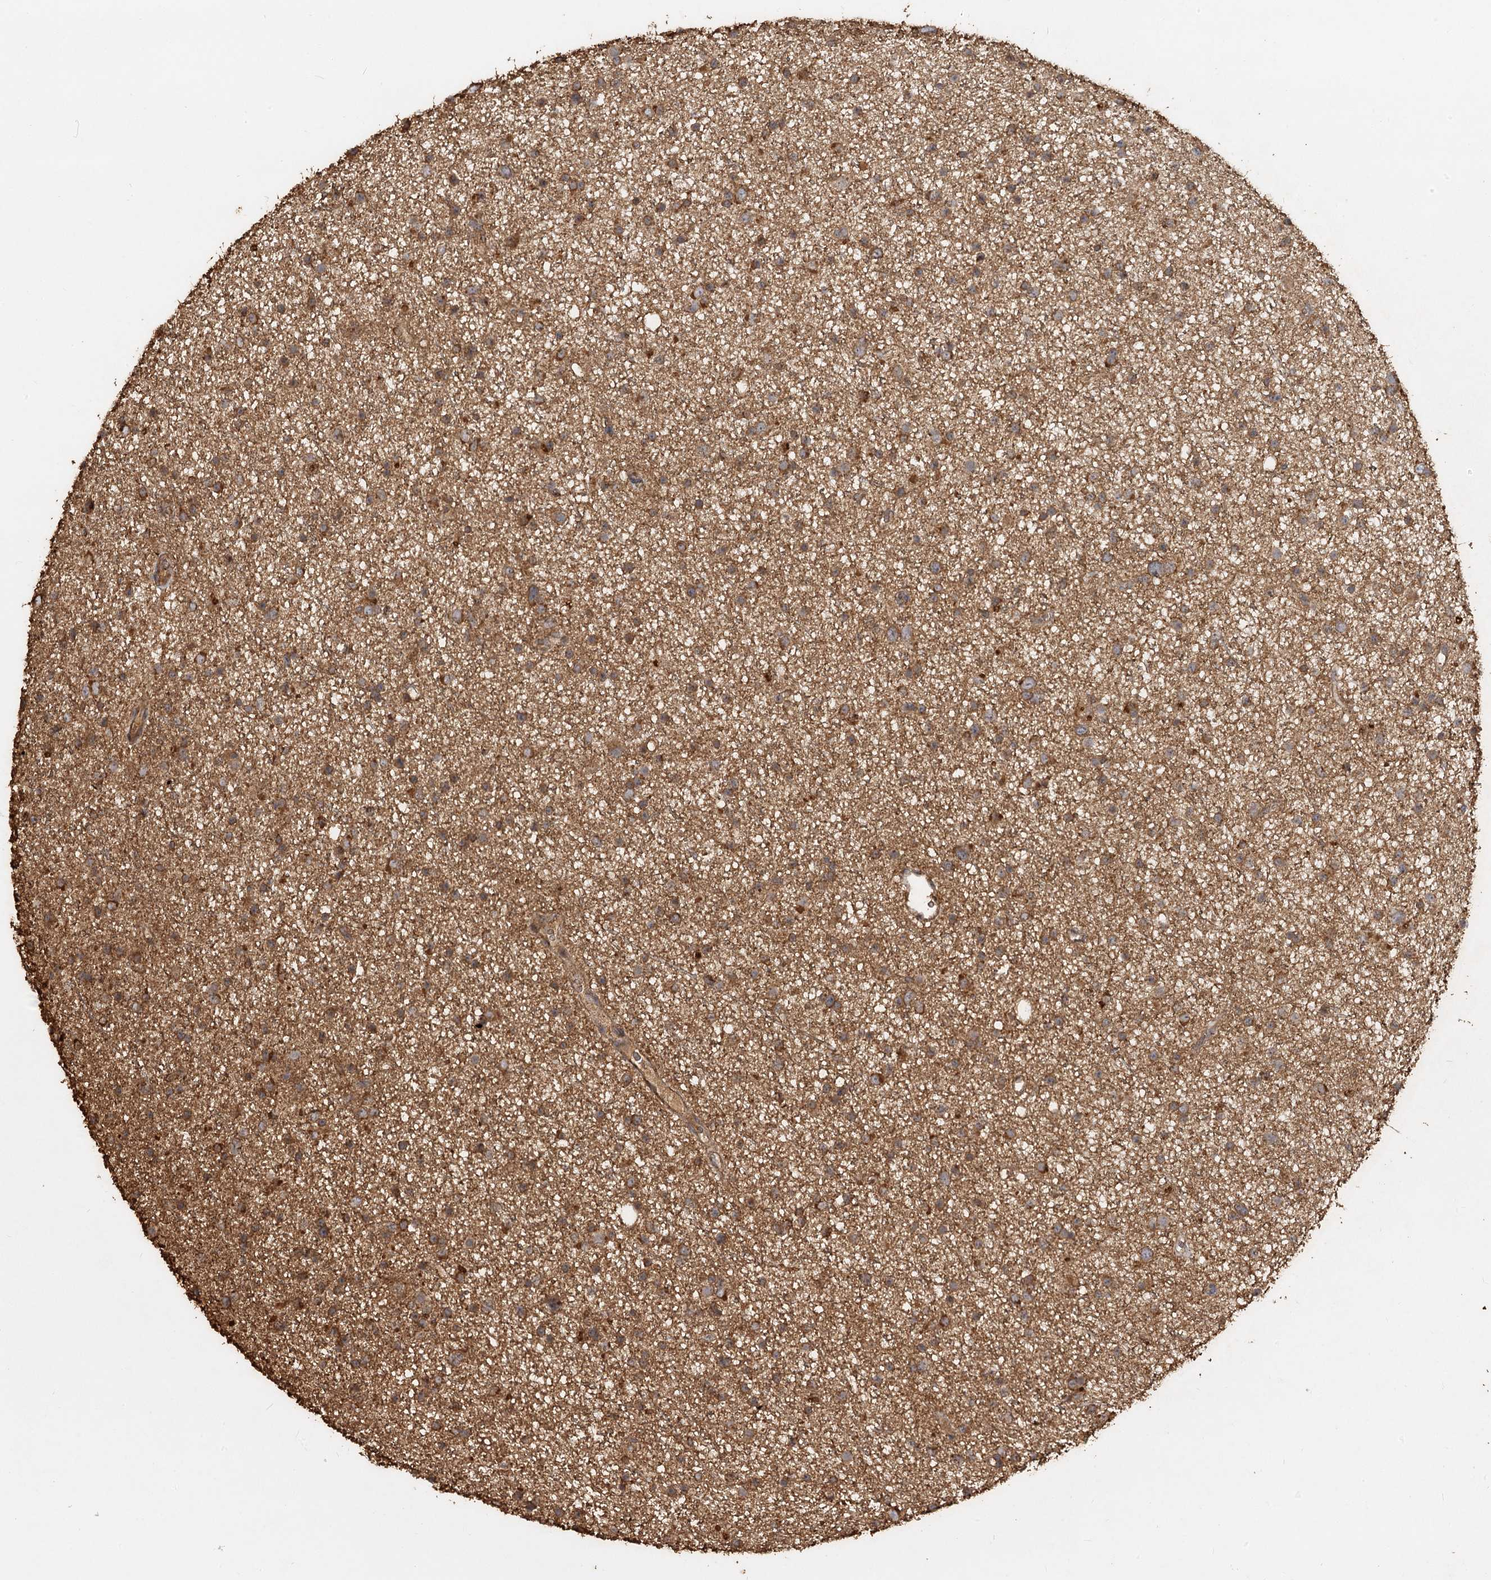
{"staining": {"intensity": "moderate", "quantity": ">75%", "location": "cytoplasmic/membranous"}, "tissue": "glioma", "cell_type": "Tumor cells", "image_type": "cancer", "snomed": [{"axis": "morphology", "description": "Glioma, malignant, Low grade"}, {"axis": "topography", "description": "Cerebral cortex"}], "caption": "Immunohistochemistry (DAB (3,3'-diaminobenzidine)) staining of glioma displays moderate cytoplasmic/membranous protein staining in about >75% of tumor cells.", "gene": "PIK3C2A", "patient": {"sex": "female", "age": 39}}